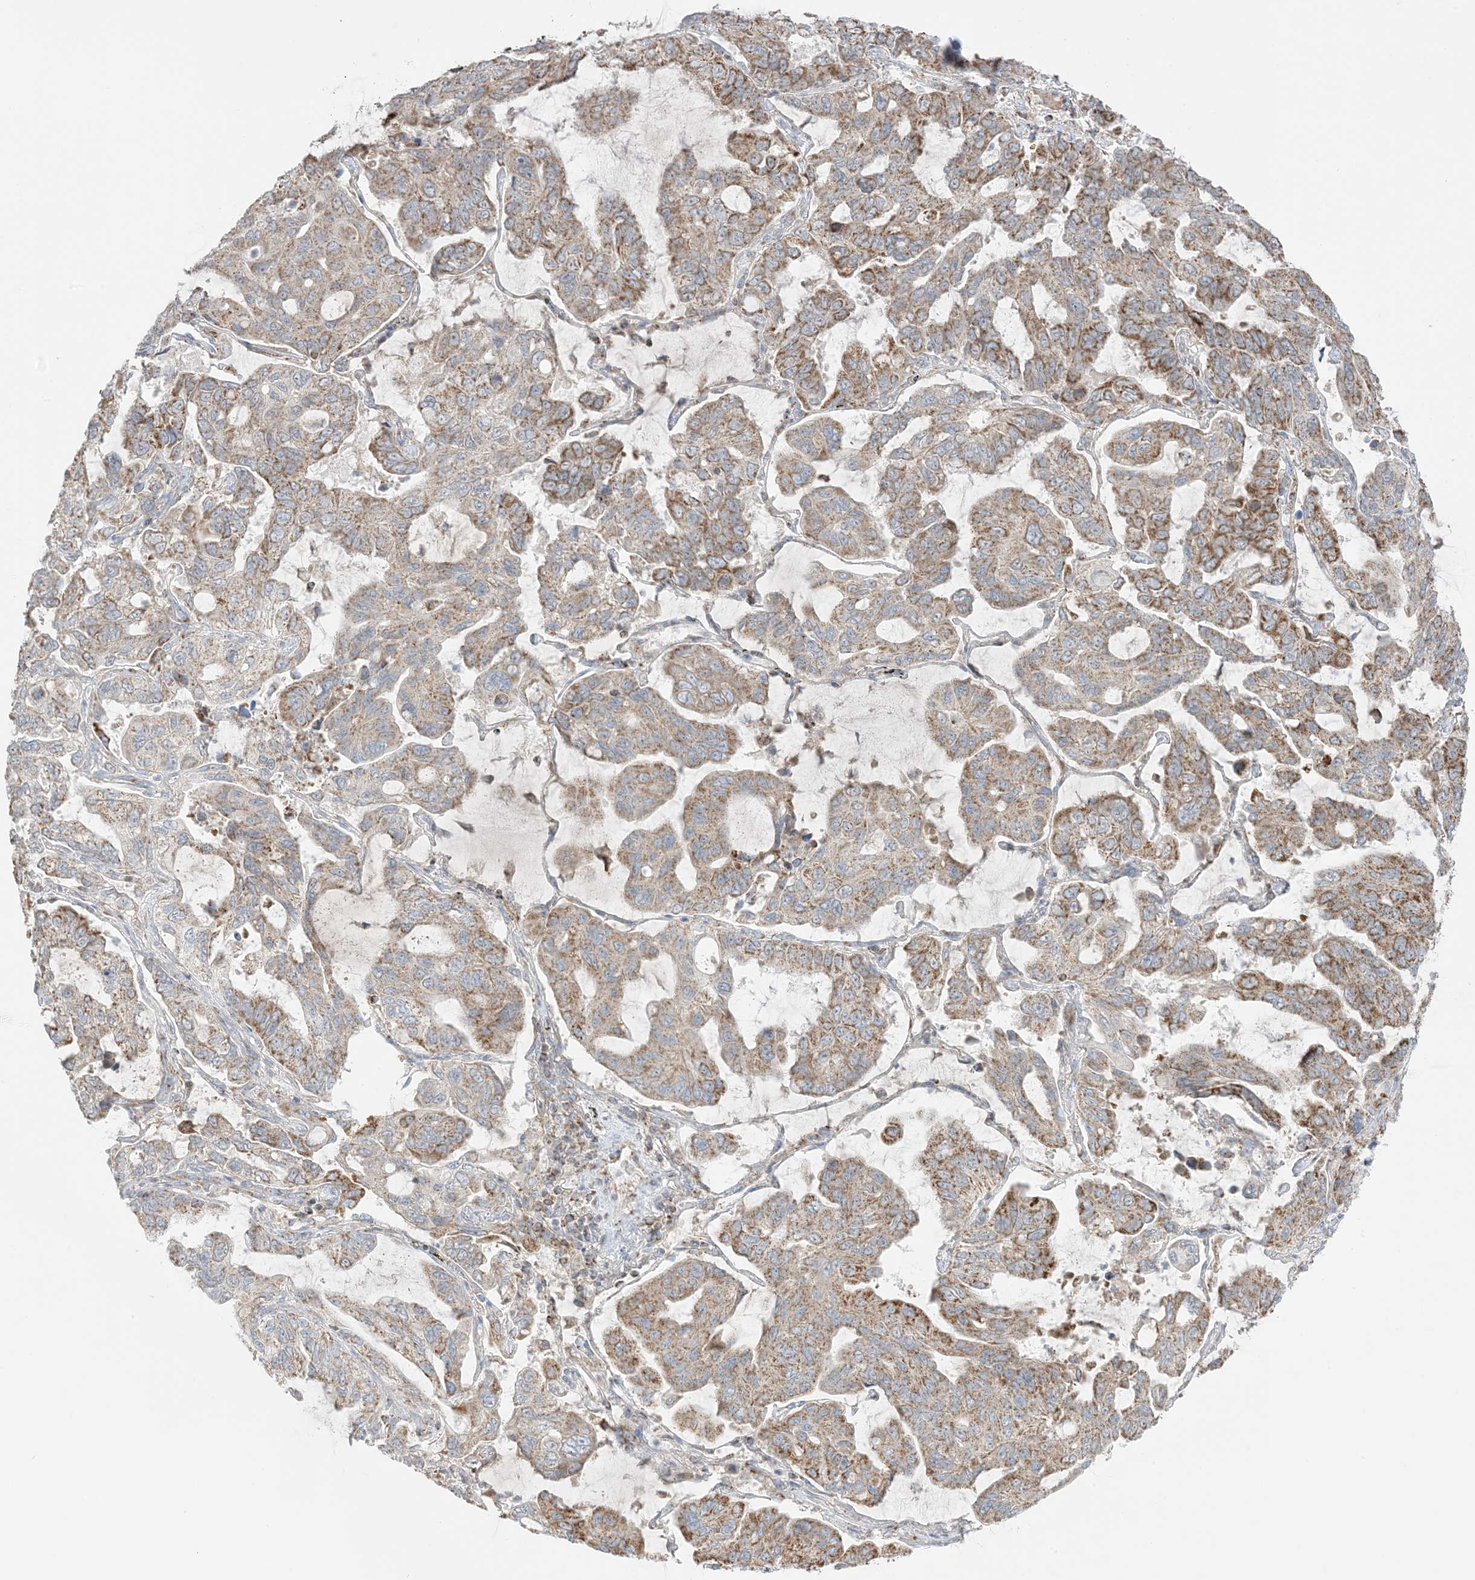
{"staining": {"intensity": "moderate", "quantity": ">75%", "location": "cytoplasmic/membranous"}, "tissue": "lung cancer", "cell_type": "Tumor cells", "image_type": "cancer", "snomed": [{"axis": "morphology", "description": "Adenocarcinoma, NOS"}, {"axis": "topography", "description": "Lung"}], "caption": "Immunohistochemistry staining of adenocarcinoma (lung), which reveals medium levels of moderate cytoplasmic/membranous expression in about >75% of tumor cells indicating moderate cytoplasmic/membranous protein expression. The staining was performed using DAB (3,3'-diaminobenzidine) (brown) for protein detection and nuclei were counterstained in hematoxylin (blue).", "gene": "SLC25A12", "patient": {"sex": "male", "age": 64}}